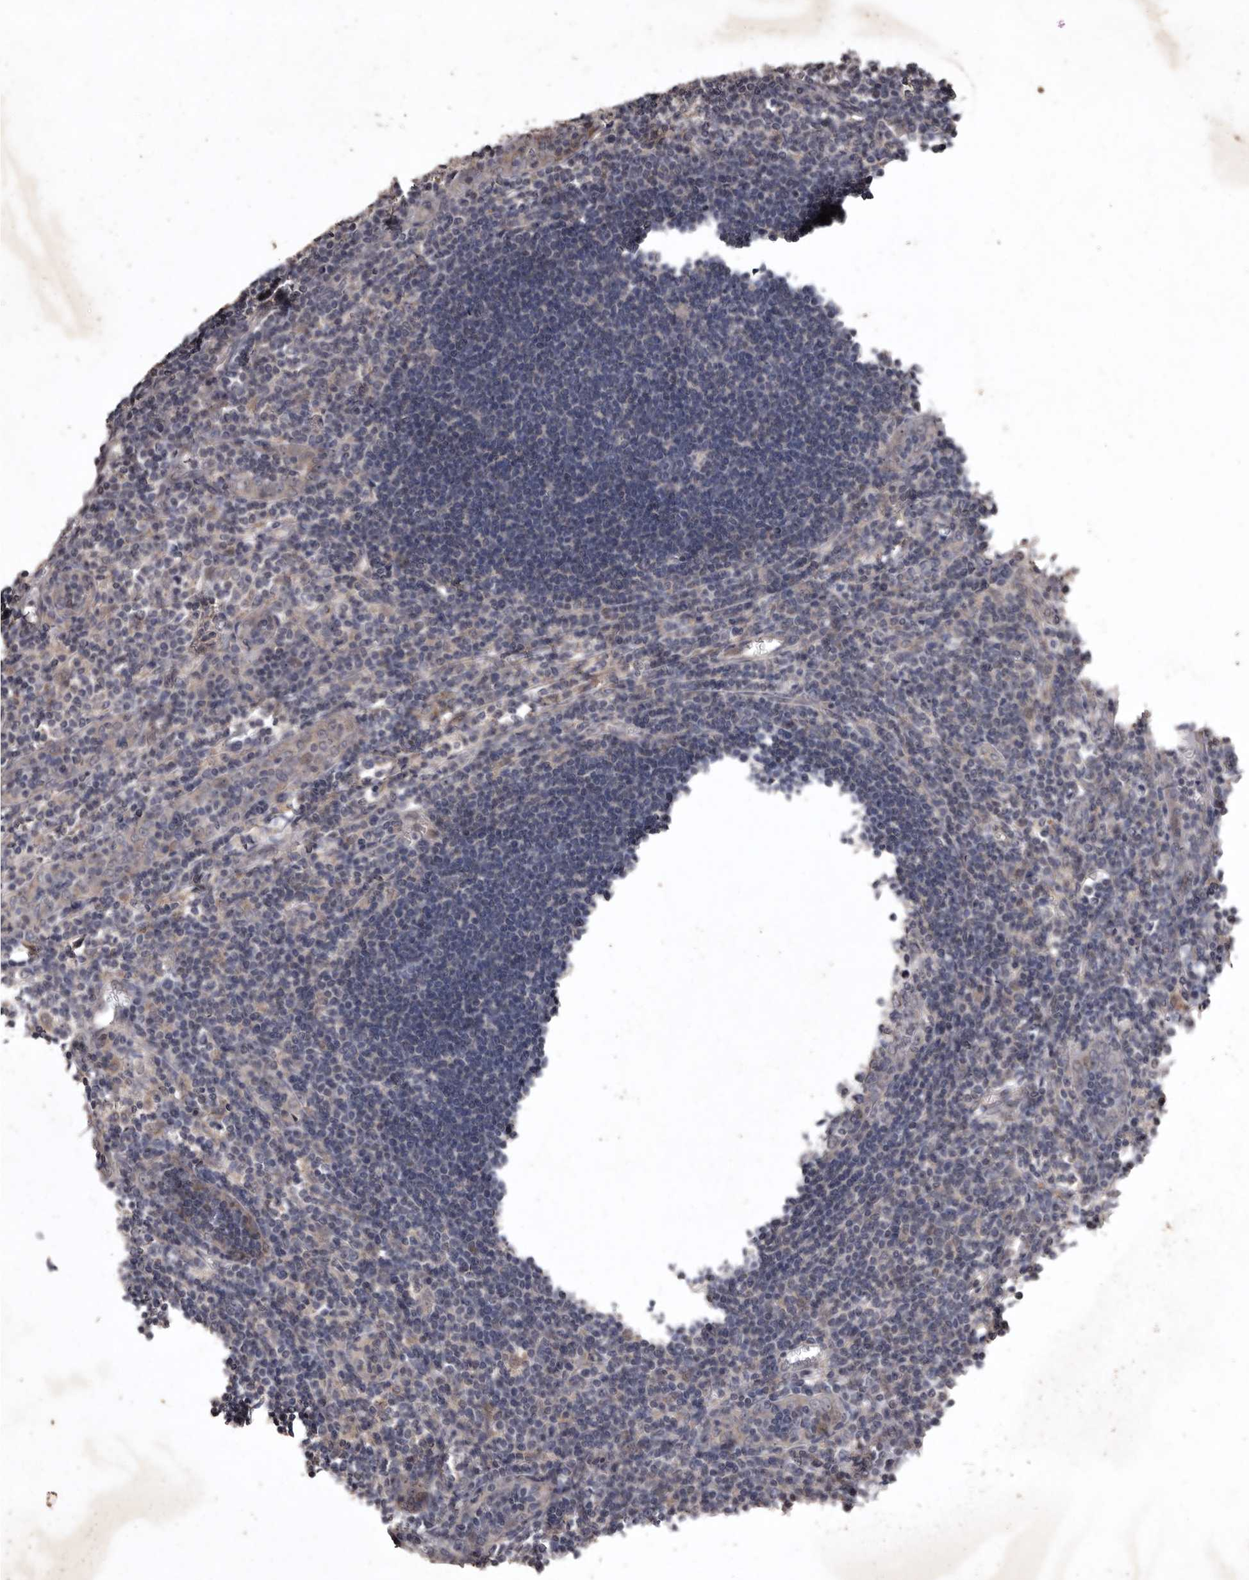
{"staining": {"intensity": "negative", "quantity": "none", "location": "none"}, "tissue": "lymph node", "cell_type": "Germinal center cells", "image_type": "normal", "snomed": [{"axis": "morphology", "description": "Normal tissue, NOS"}, {"axis": "morphology", "description": "Malignant melanoma, Metastatic site"}, {"axis": "topography", "description": "Lymph node"}], "caption": "DAB (3,3'-diaminobenzidine) immunohistochemical staining of benign human lymph node demonstrates no significant staining in germinal center cells. The staining was performed using DAB (3,3'-diaminobenzidine) to visualize the protein expression in brown, while the nuclei were stained in blue with hematoxylin (Magnification: 20x).", "gene": "FLAD1", "patient": {"sex": "male", "age": 41}}